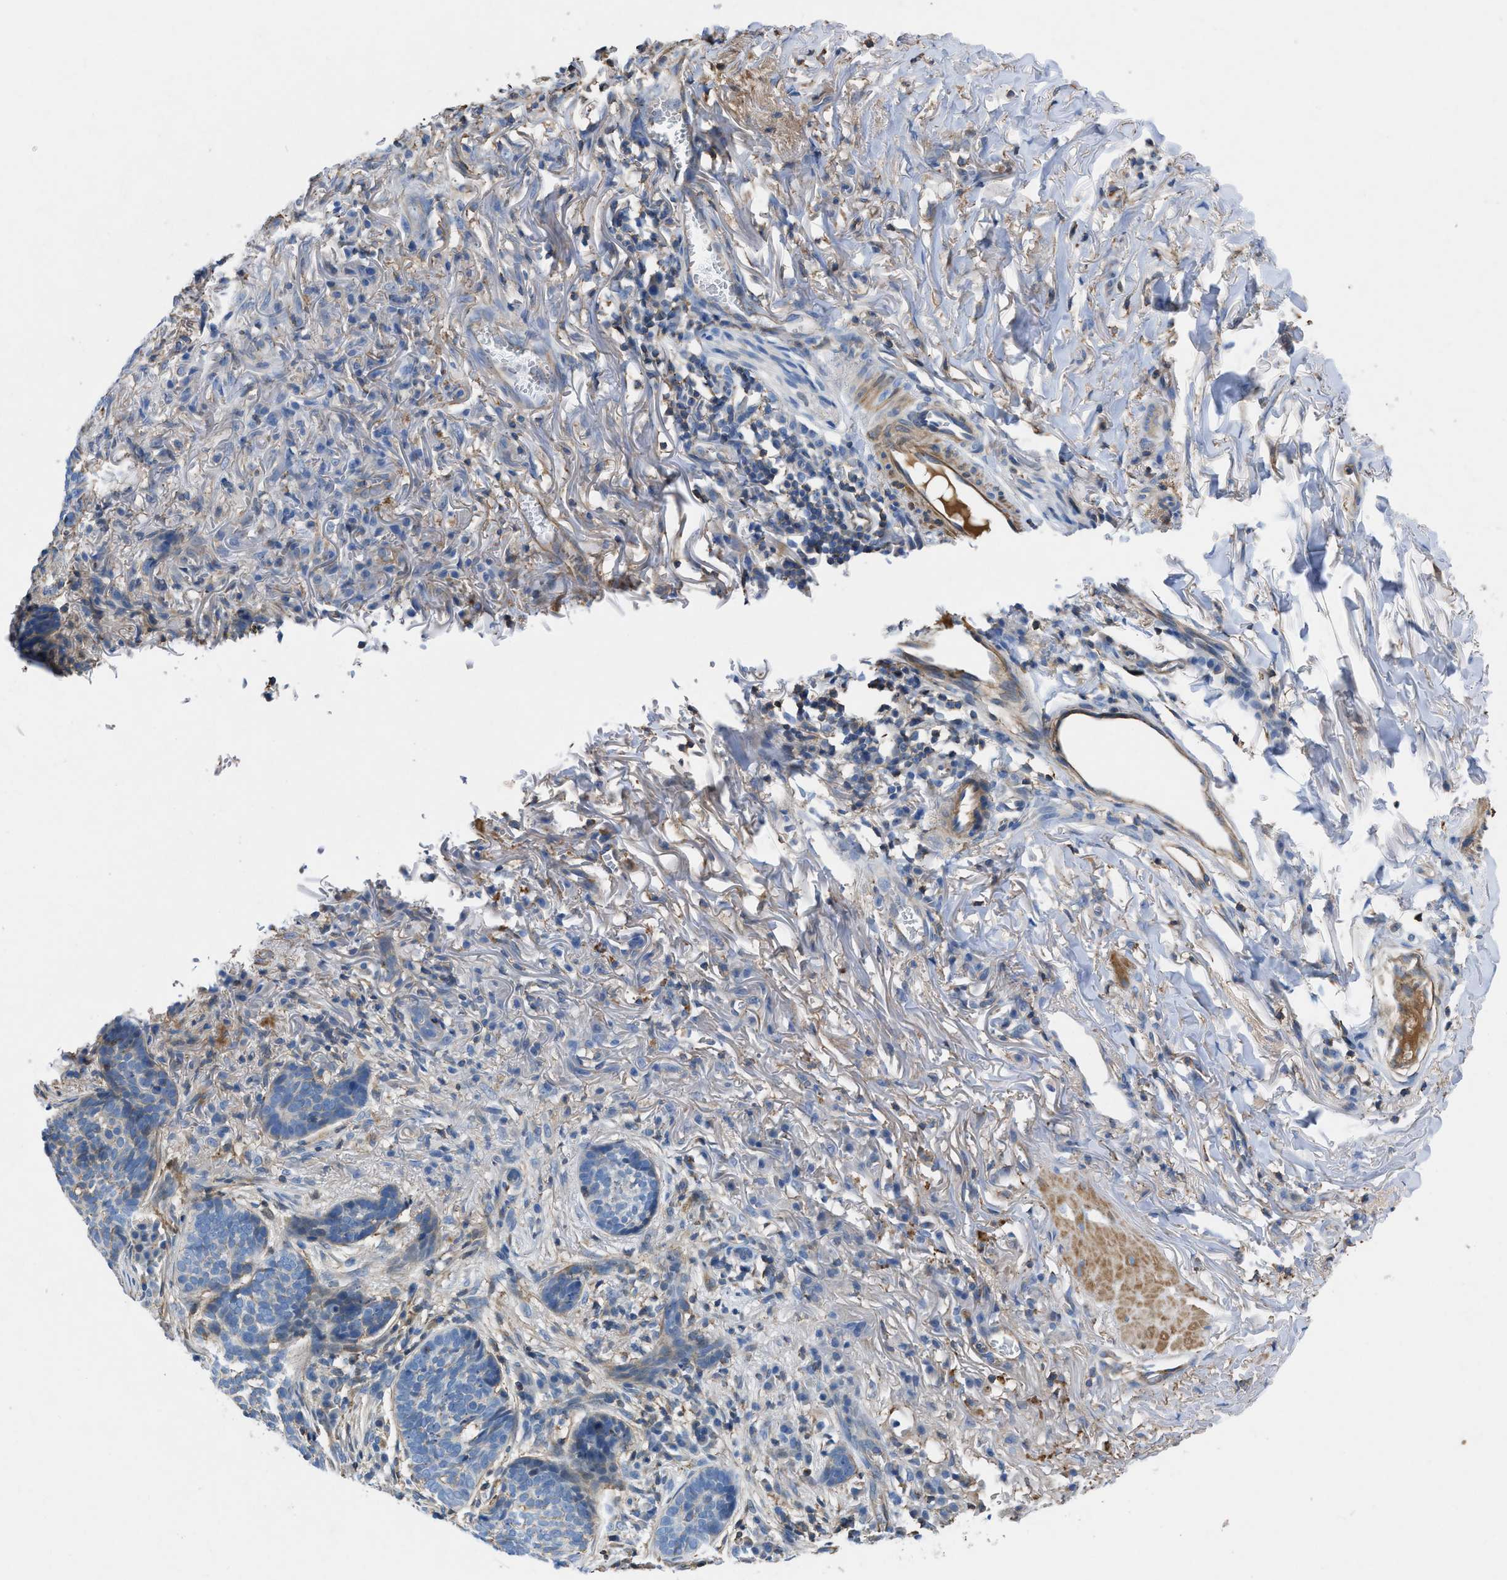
{"staining": {"intensity": "negative", "quantity": "none", "location": "none"}, "tissue": "skin cancer", "cell_type": "Tumor cells", "image_type": "cancer", "snomed": [{"axis": "morphology", "description": "Basal cell carcinoma"}, {"axis": "topography", "description": "Skin"}], "caption": "This is a photomicrograph of immunohistochemistry (IHC) staining of skin basal cell carcinoma, which shows no positivity in tumor cells.", "gene": "ATP6V0D1", "patient": {"sex": "male", "age": 85}}